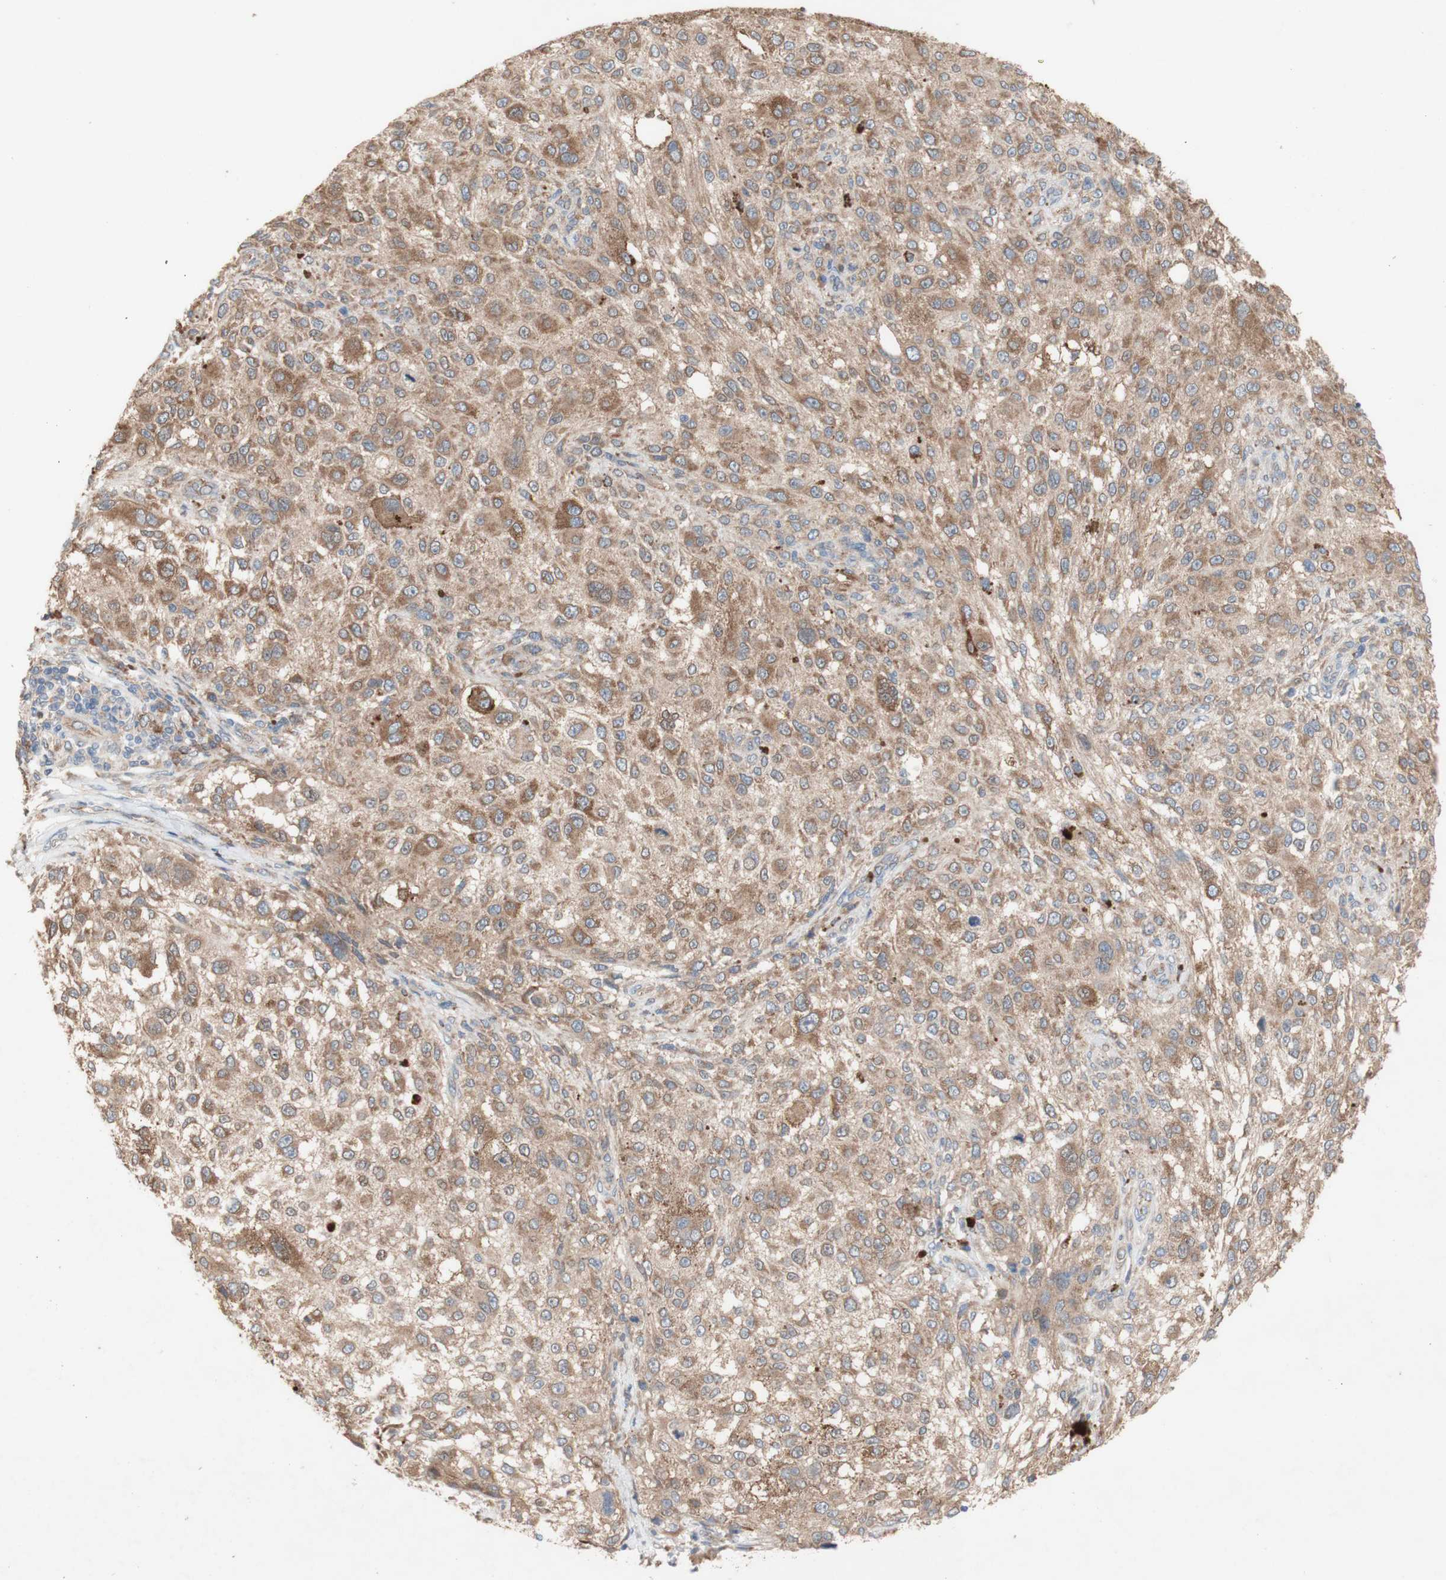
{"staining": {"intensity": "moderate", "quantity": ">75%", "location": "cytoplasmic/membranous"}, "tissue": "melanoma", "cell_type": "Tumor cells", "image_type": "cancer", "snomed": [{"axis": "morphology", "description": "Necrosis, NOS"}, {"axis": "morphology", "description": "Malignant melanoma, NOS"}, {"axis": "topography", "description": "Skin"}], "caption": "Immunohistochemistry (IHC) image of neoplastic tissue: melanoma stained using immunohistochemistry shows medium levels of moderate protein expression localized specifically in the cytoplasmic/membranous of tumor cells, appearing as a cytoplasmic/membranous brown color.", "gene": "PDGFB", "patient": {"sex": "female", "age": 87}}